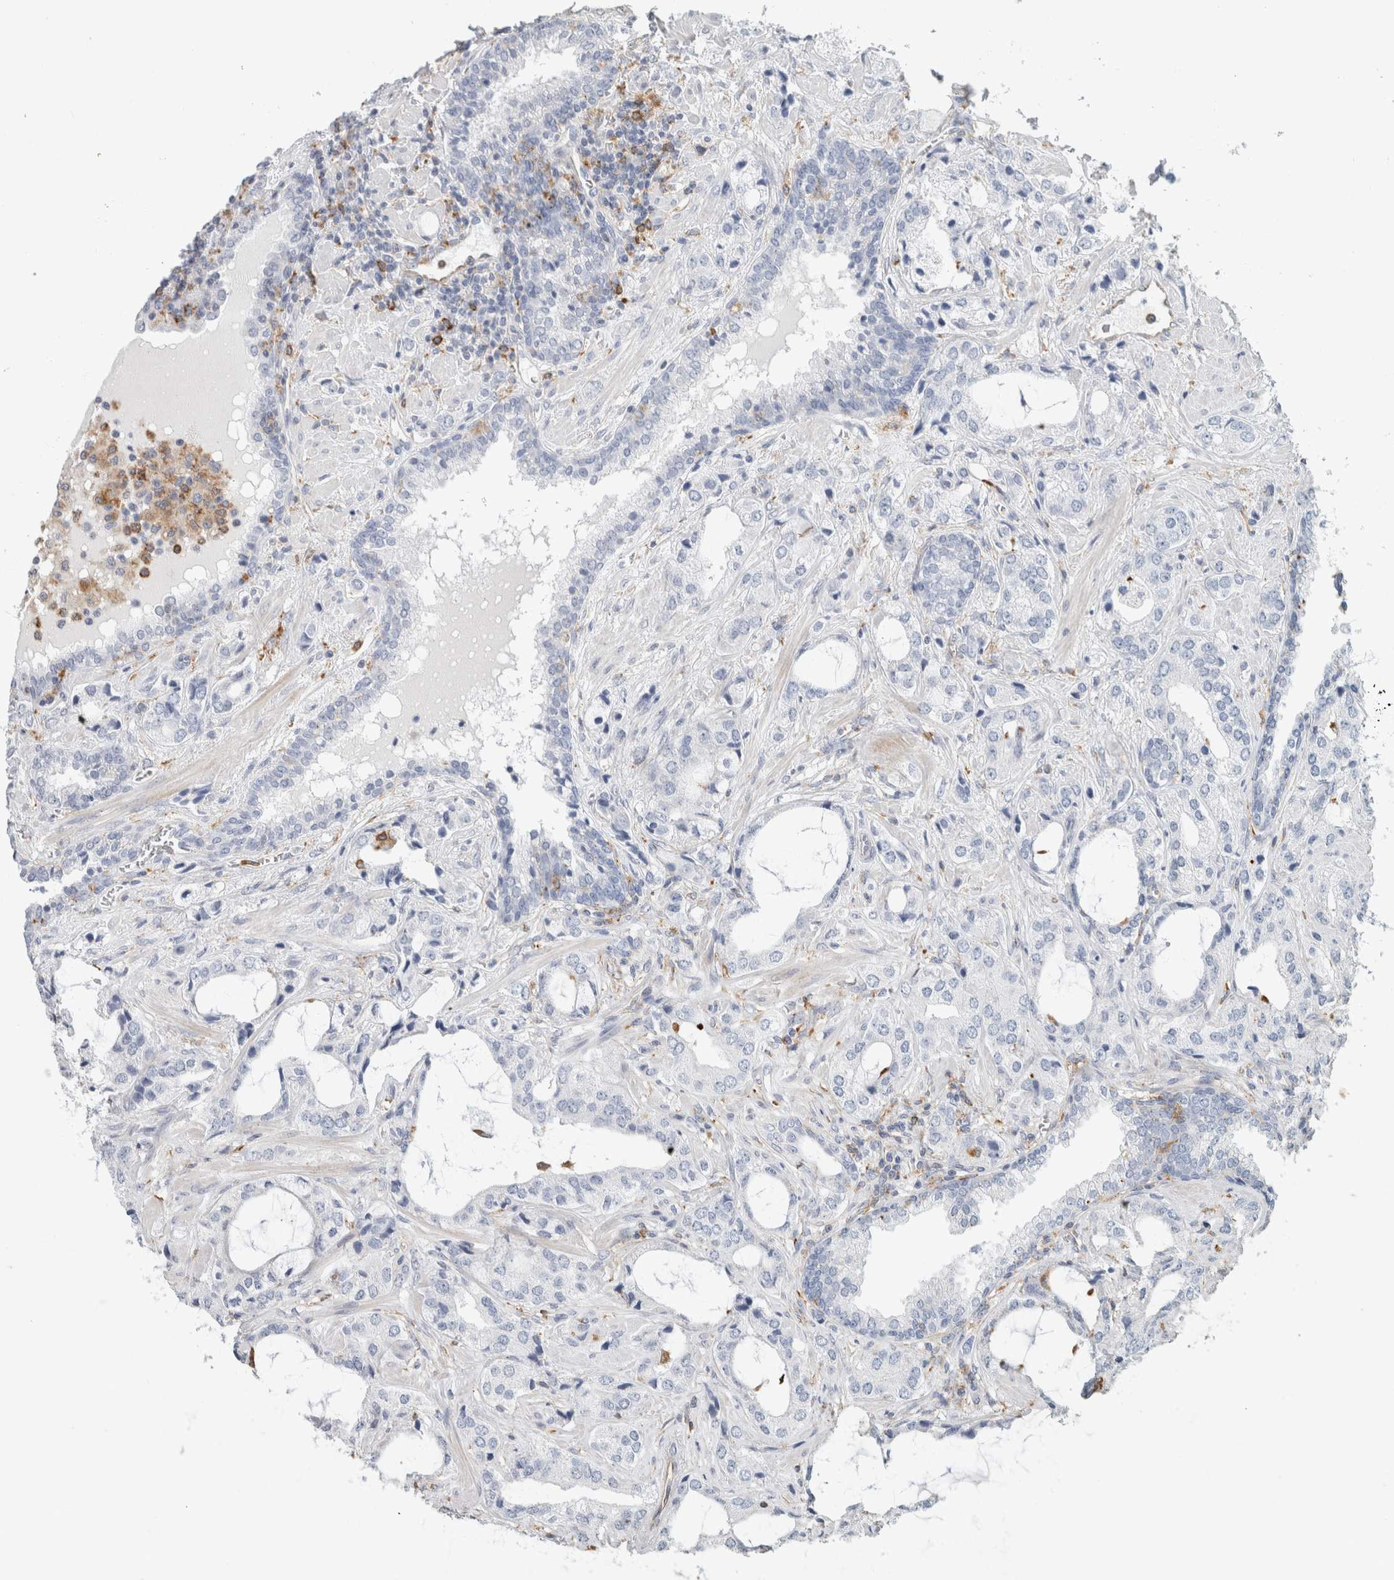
{"staining": {"intensity": "negative", "quantity": "none", "location": "none"}, "tissue": "prostate cancer", "cell_type": "Tumor cells", "image_type": "cancer", "snomed": [{"axis": "morphology", "description": "Adenocarcinoma, High grade"}, {"axis": "topography", "description": "Prostate"}], "caption": "The micrograph exhibits no significant positivity in tumor cells of prostate high-grade adenocarcinoma. (DAB IHC with hematoxylin counter stain).", "gene": "LY86", "patient": {"sex": "male", "age": 66}}